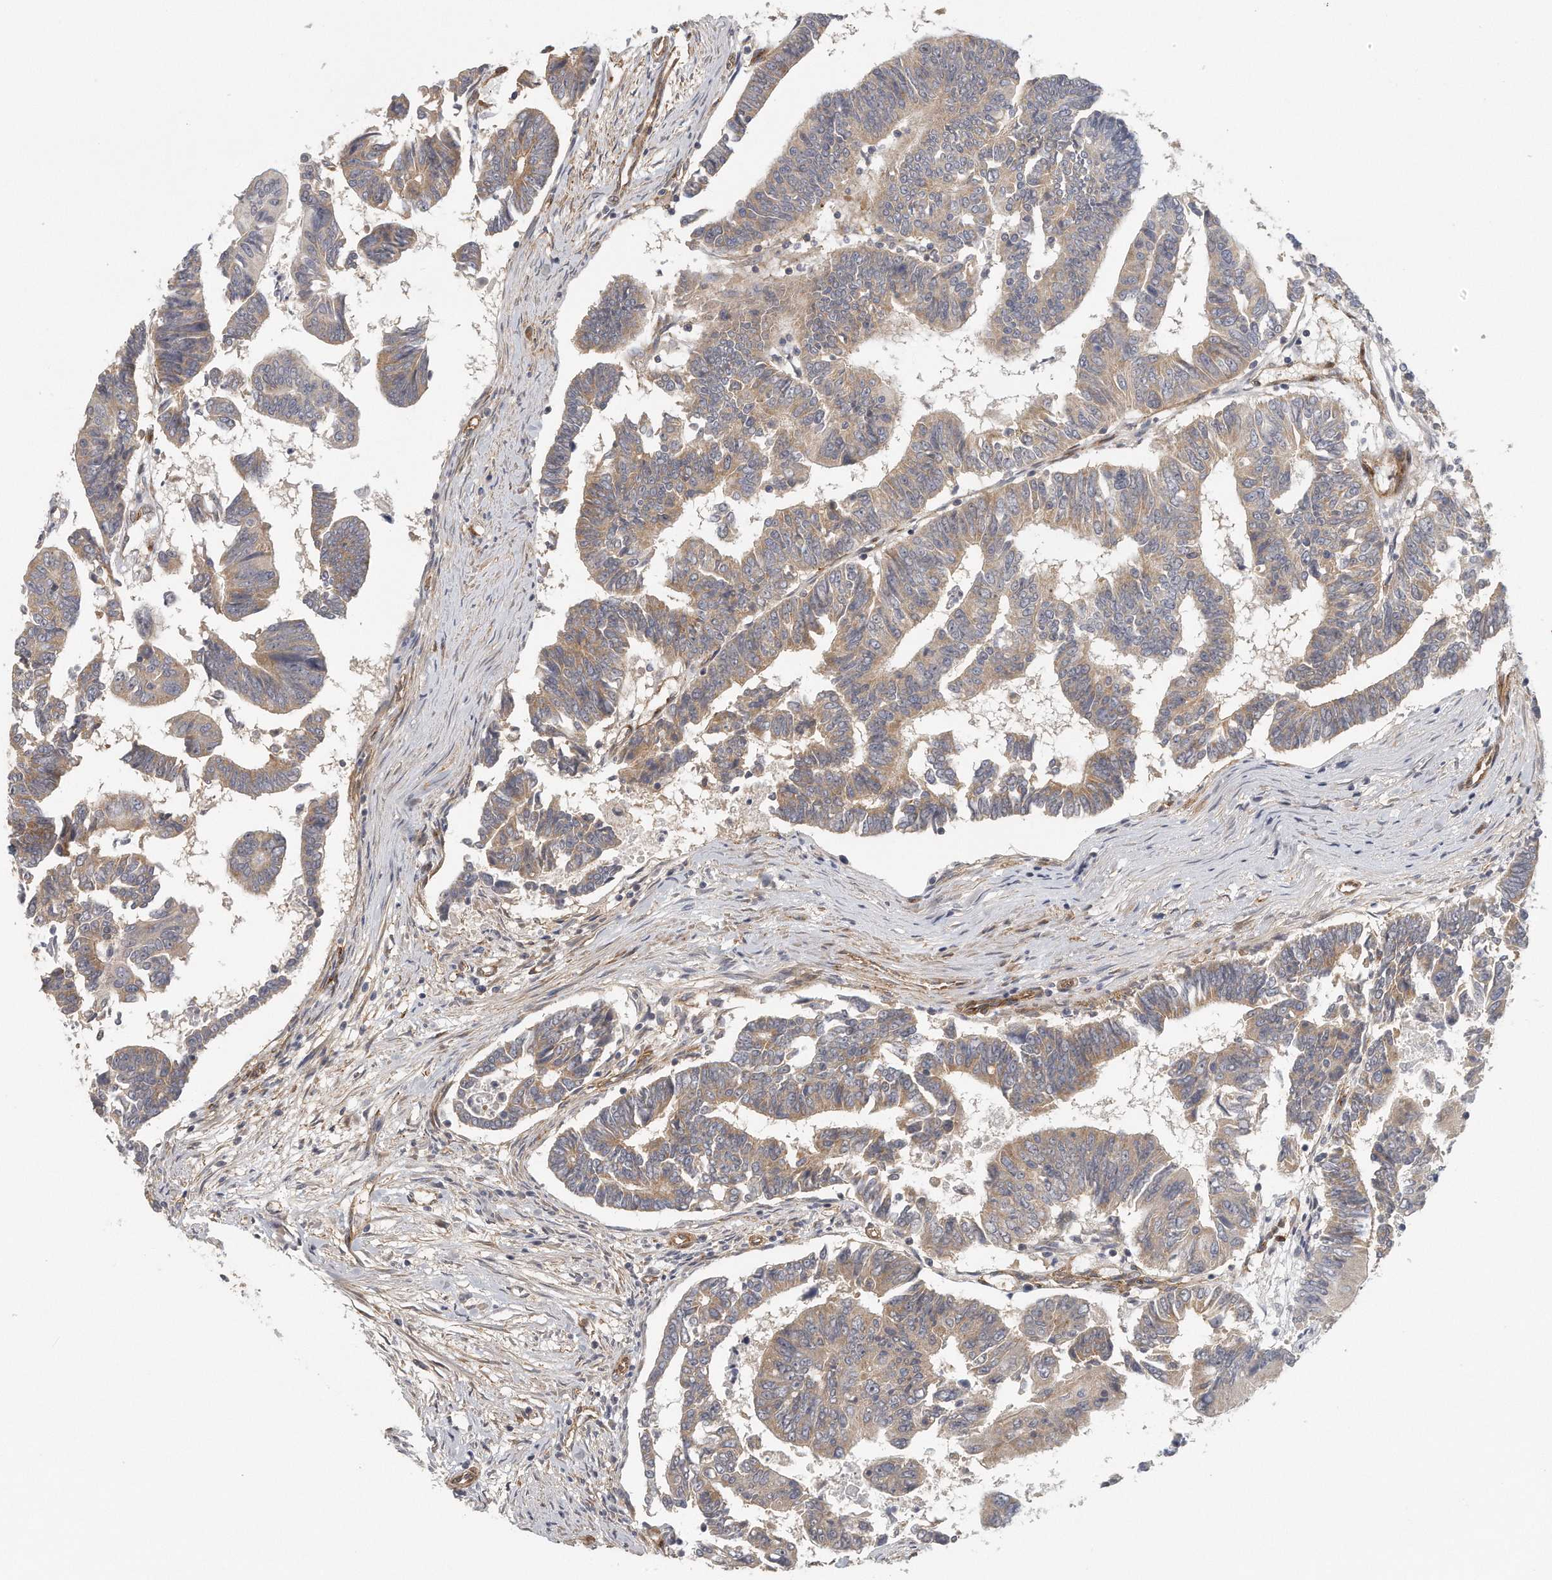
{"staining": {"intensity": "moderate", "quantity": ">75%", "location": "cytoplasmic/membranous"}, "tissue": "colorectal cancer", "cell_type": "Tumor cells", "image_type": "cancer", "snomed": [{"axis": "morphology", "description": "Adenocarcinoma, NOS"}, {"axis": "topography", "description": "Rectum"}], "caption": "Protein analysis of colorectal cancer (adenocarcinoma) tissue demonstrates moderate cytoplasmic/membranous staining in approximately >75% of tumor cells. (brown staining indicates protein expression, while blue staining denotes nuclei).", "gene": "MTERF4", "patient": {"sex": "female", "age": 65}}